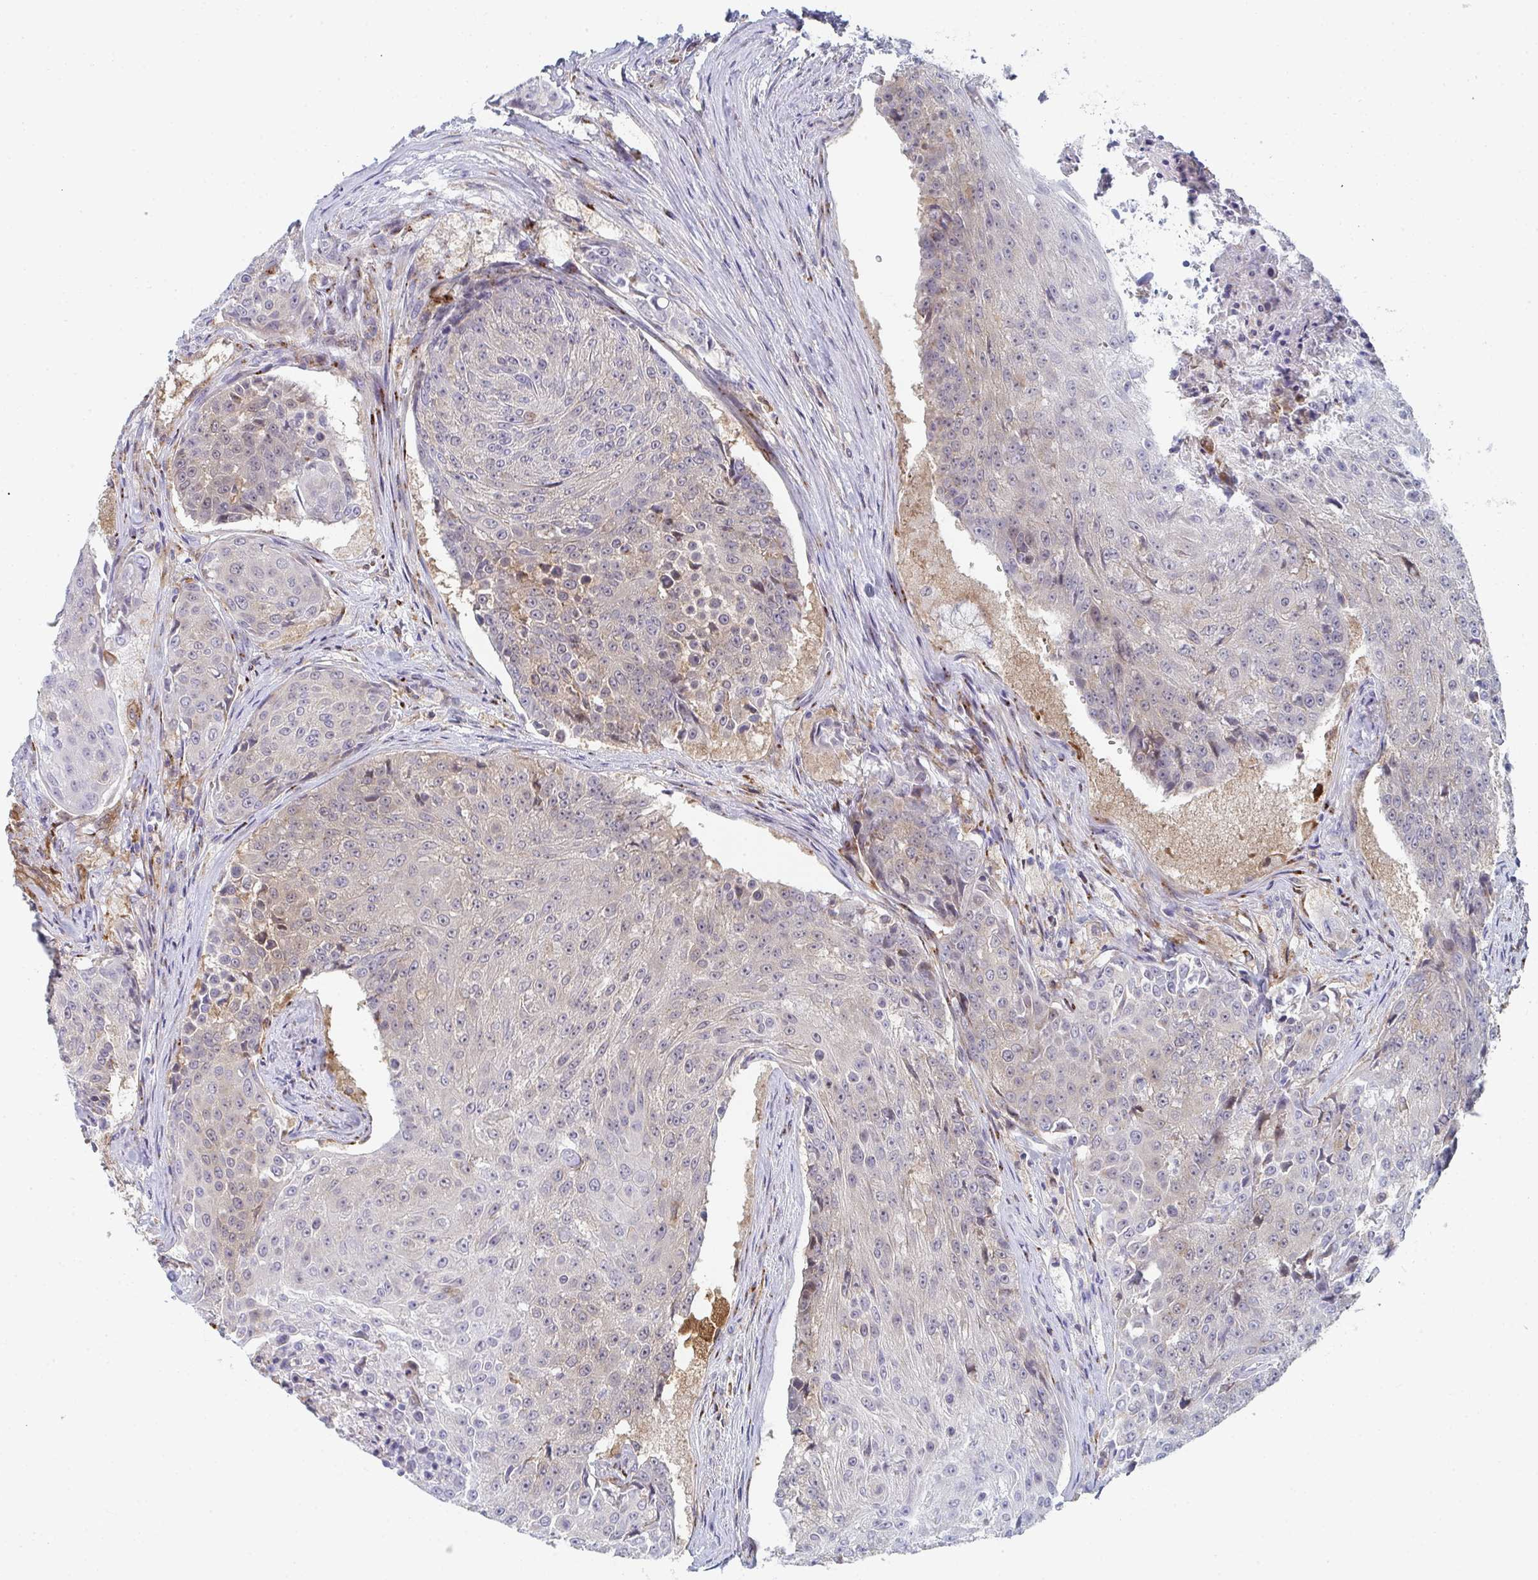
{"staining": {"intensity": "weak", "quantity": "<25%", "location": "cytoplasmic/membranous"}, "tissue": "urothelial cancer", "cell_type": "Tumor cells", "image_type": "cancer", "snomed": [{"axis": "morphology", "description": "Urothelial carcinoma, High grade"}, {"axis": "topography", "description": "Urinary bladder"}], "caption": "Immunohistochemistry (IHC) histopathology image of urothelial carcinoma (high-grade) stained for a protein (brown), which displays no expression in tumor cells.", "gene": "PSMG1", "patient": {"sex": "female", "age": 63}}